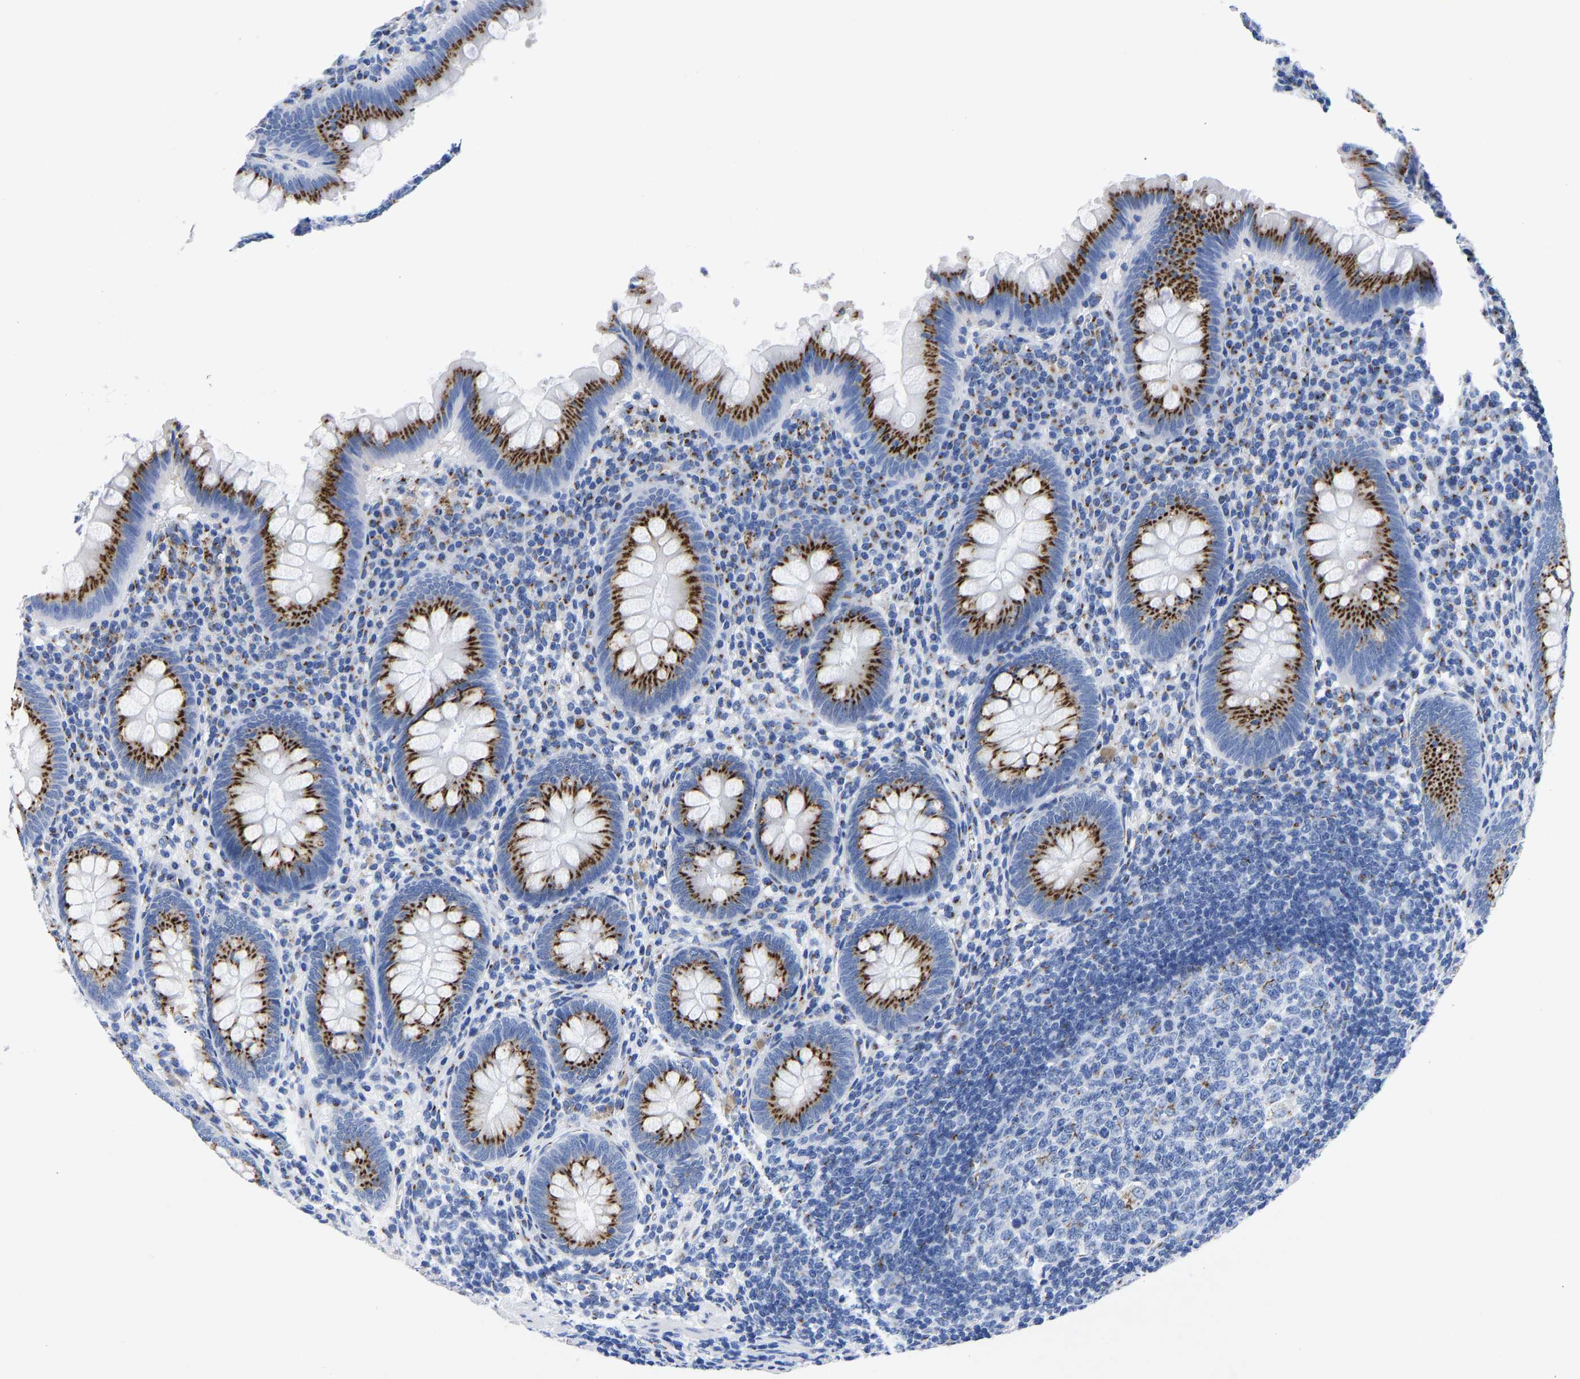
{"staining": {"intensity": "strong", "quantity": ">75%", "location": "cytoplasmic/membranous"}, "tissue": "appendix", "cell_type": "Glandular cells", "image_type": "normal", "snomed": [{"axis": "morphology", "description": "Normal tissue, NOS"}, {"axis": "topography", "description": "Appendix"}], "caption": "About >75% of glandular cells in benign appendix exhibit strong cytoplasmic/membranous protein staining as visualized by brown immunohistochemical staining.", "gene": "TMEM87A", "patient": {"sex": "male", "age": 56}}